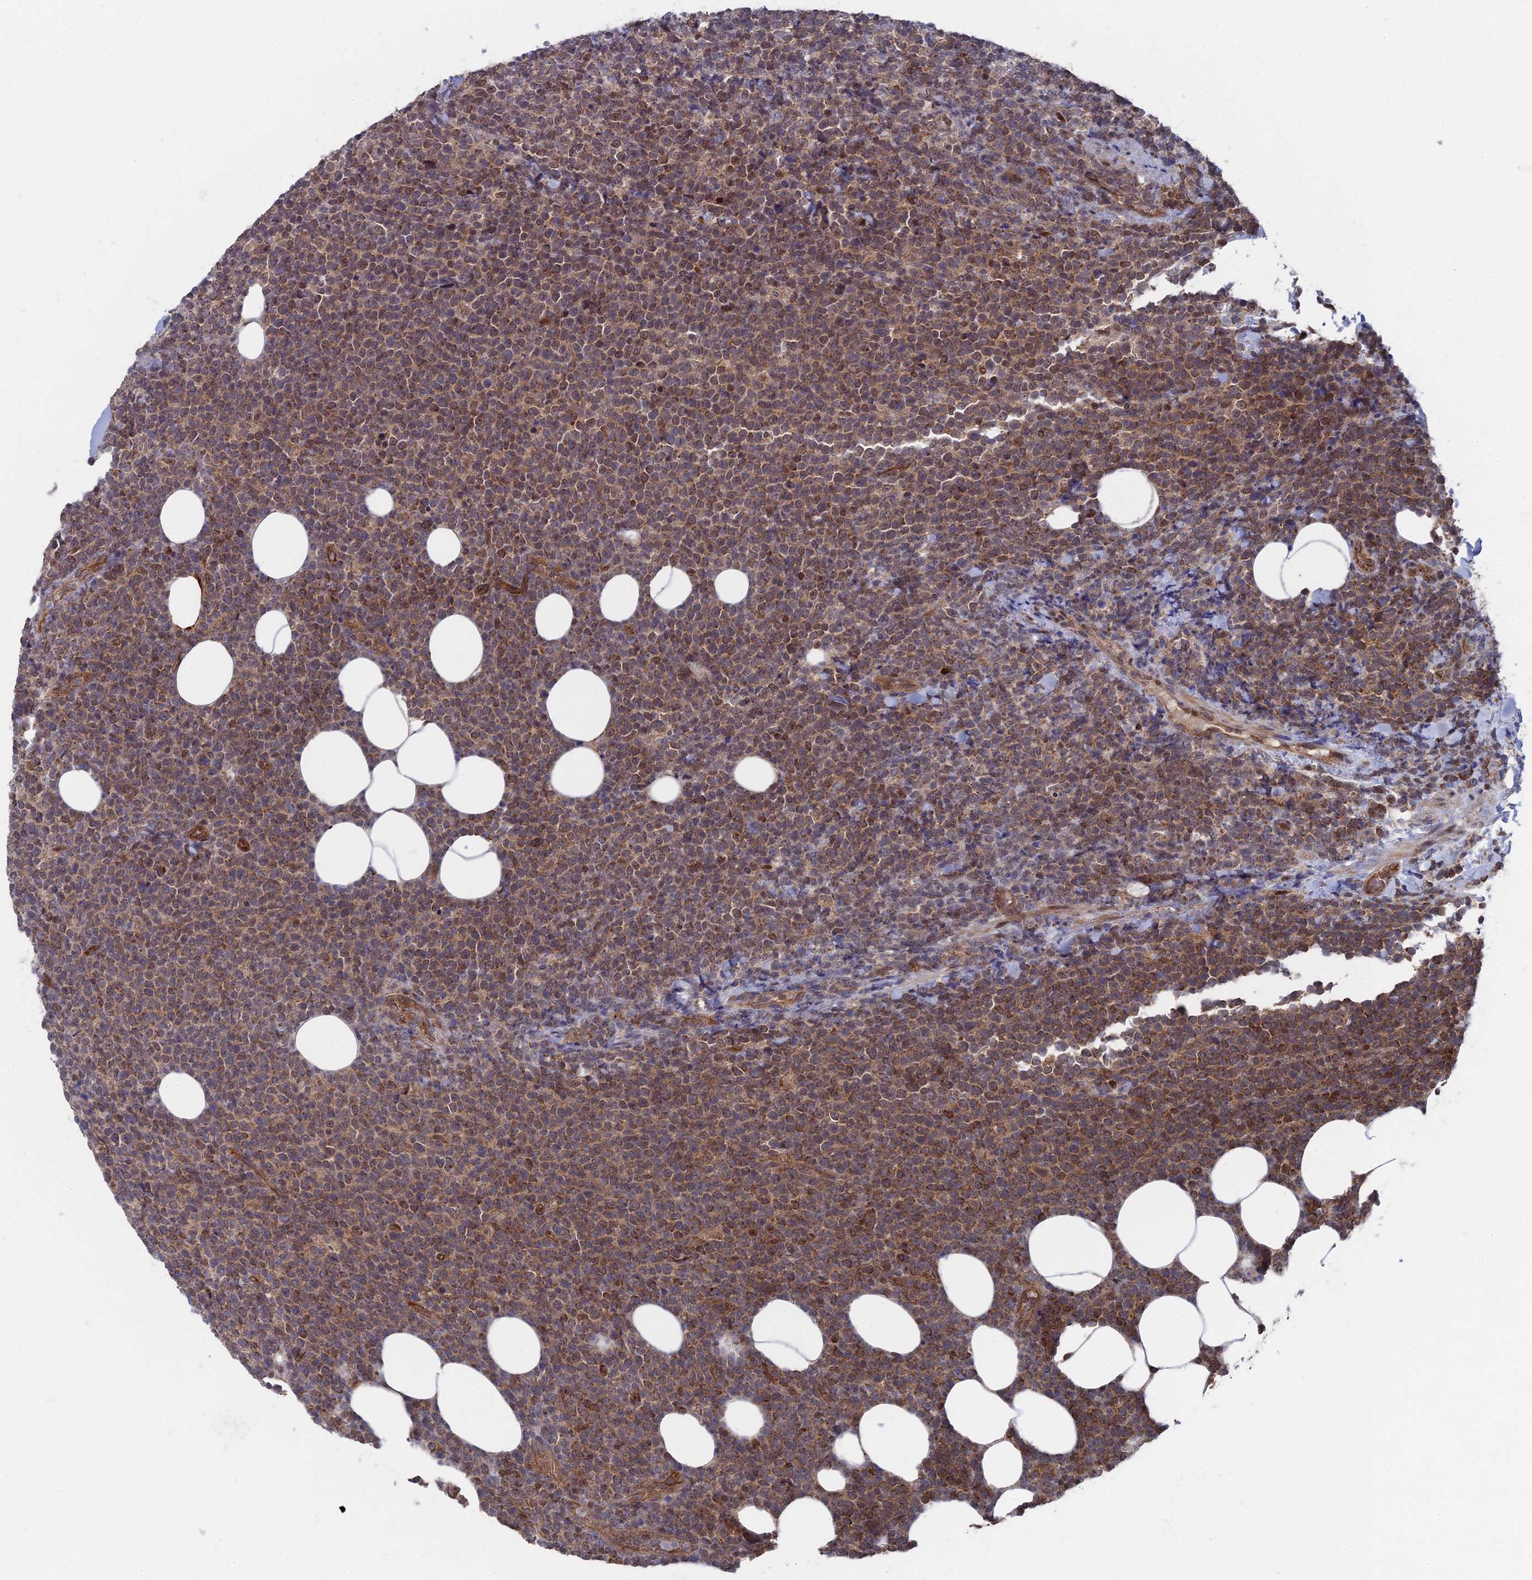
{"staining": {"intensity": "moderate", "quantity": "25%-75%", "location": "cytoplasmic/membranous"}, "tissue": "lymphoma", "cell_type": "Tumor cells", "image_type": "cancer", "snomed": [{"axis": "morphology", "description": "Malignant lymphoma, non-Hodgkin's type, High grade"}, {"axis": "topography", "description": "Lymph node"}], "caption": "High-power microscopy captured an IHC histopathology image of high-grade malignant lymphoma, non-Hodgkin's type, revealing moderate cytoplasmic/membranous staining in approximately 25%-75% of tumor cells.", "gene": "UNC5D", "patient": {"sex": "male", "age": 61}}